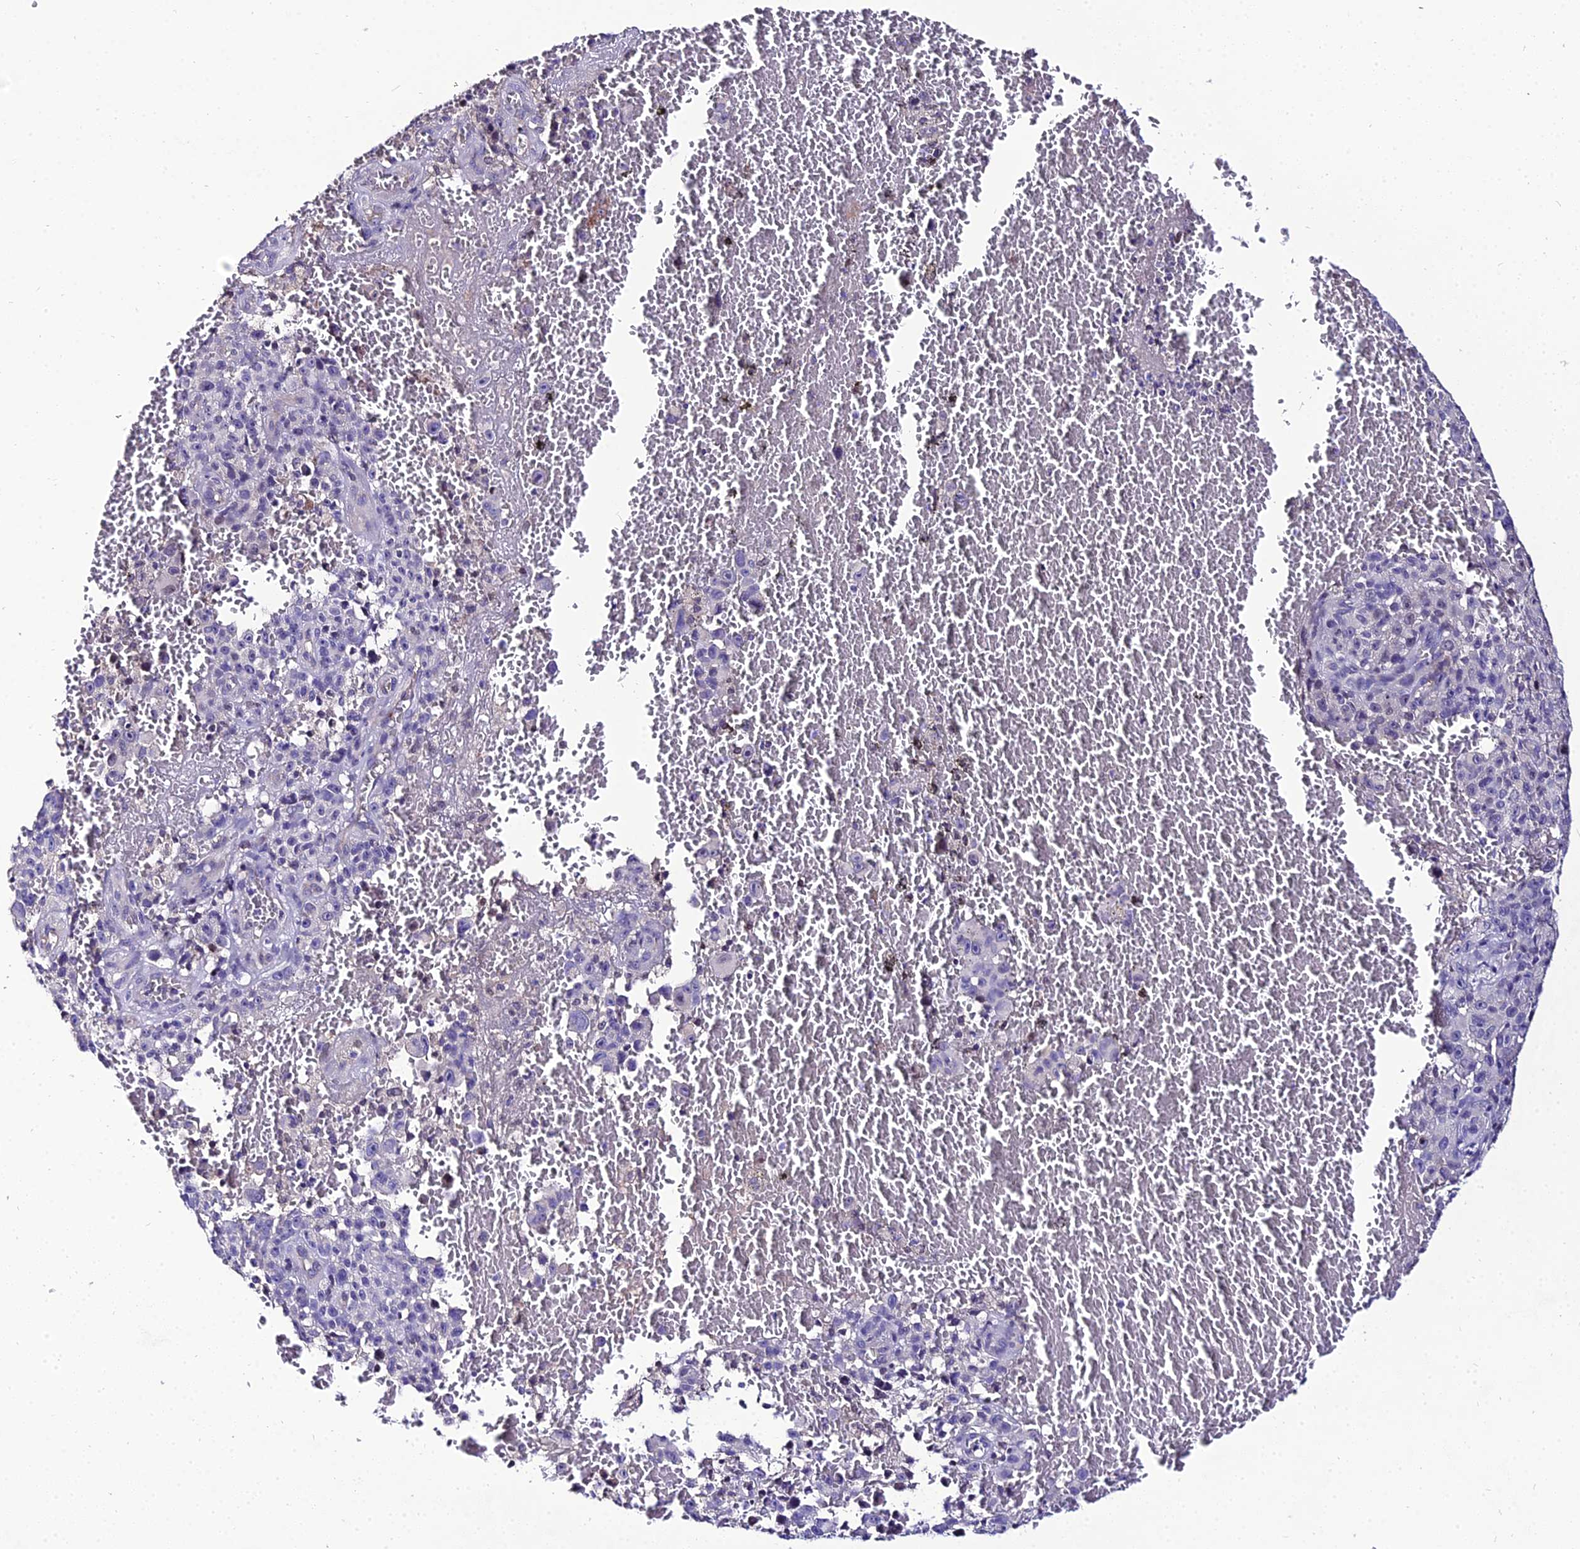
{"staining": {"intensity": "negative", "quantity": "none", "location": "none"}, "tissue": "melanoma", "cell_type": "Tumor cells", "image_type": "cancer", "snomed": [{"axis": "morphology", "description": "Malignant melanoma, NOS"}, {"axis": "topography", "description": "Skin"}], "caption": "Tumor cells show no significant expression in malignant melanoma.", "gene": "SHQ1", "patient": {"sex": "female", "age": 82}}